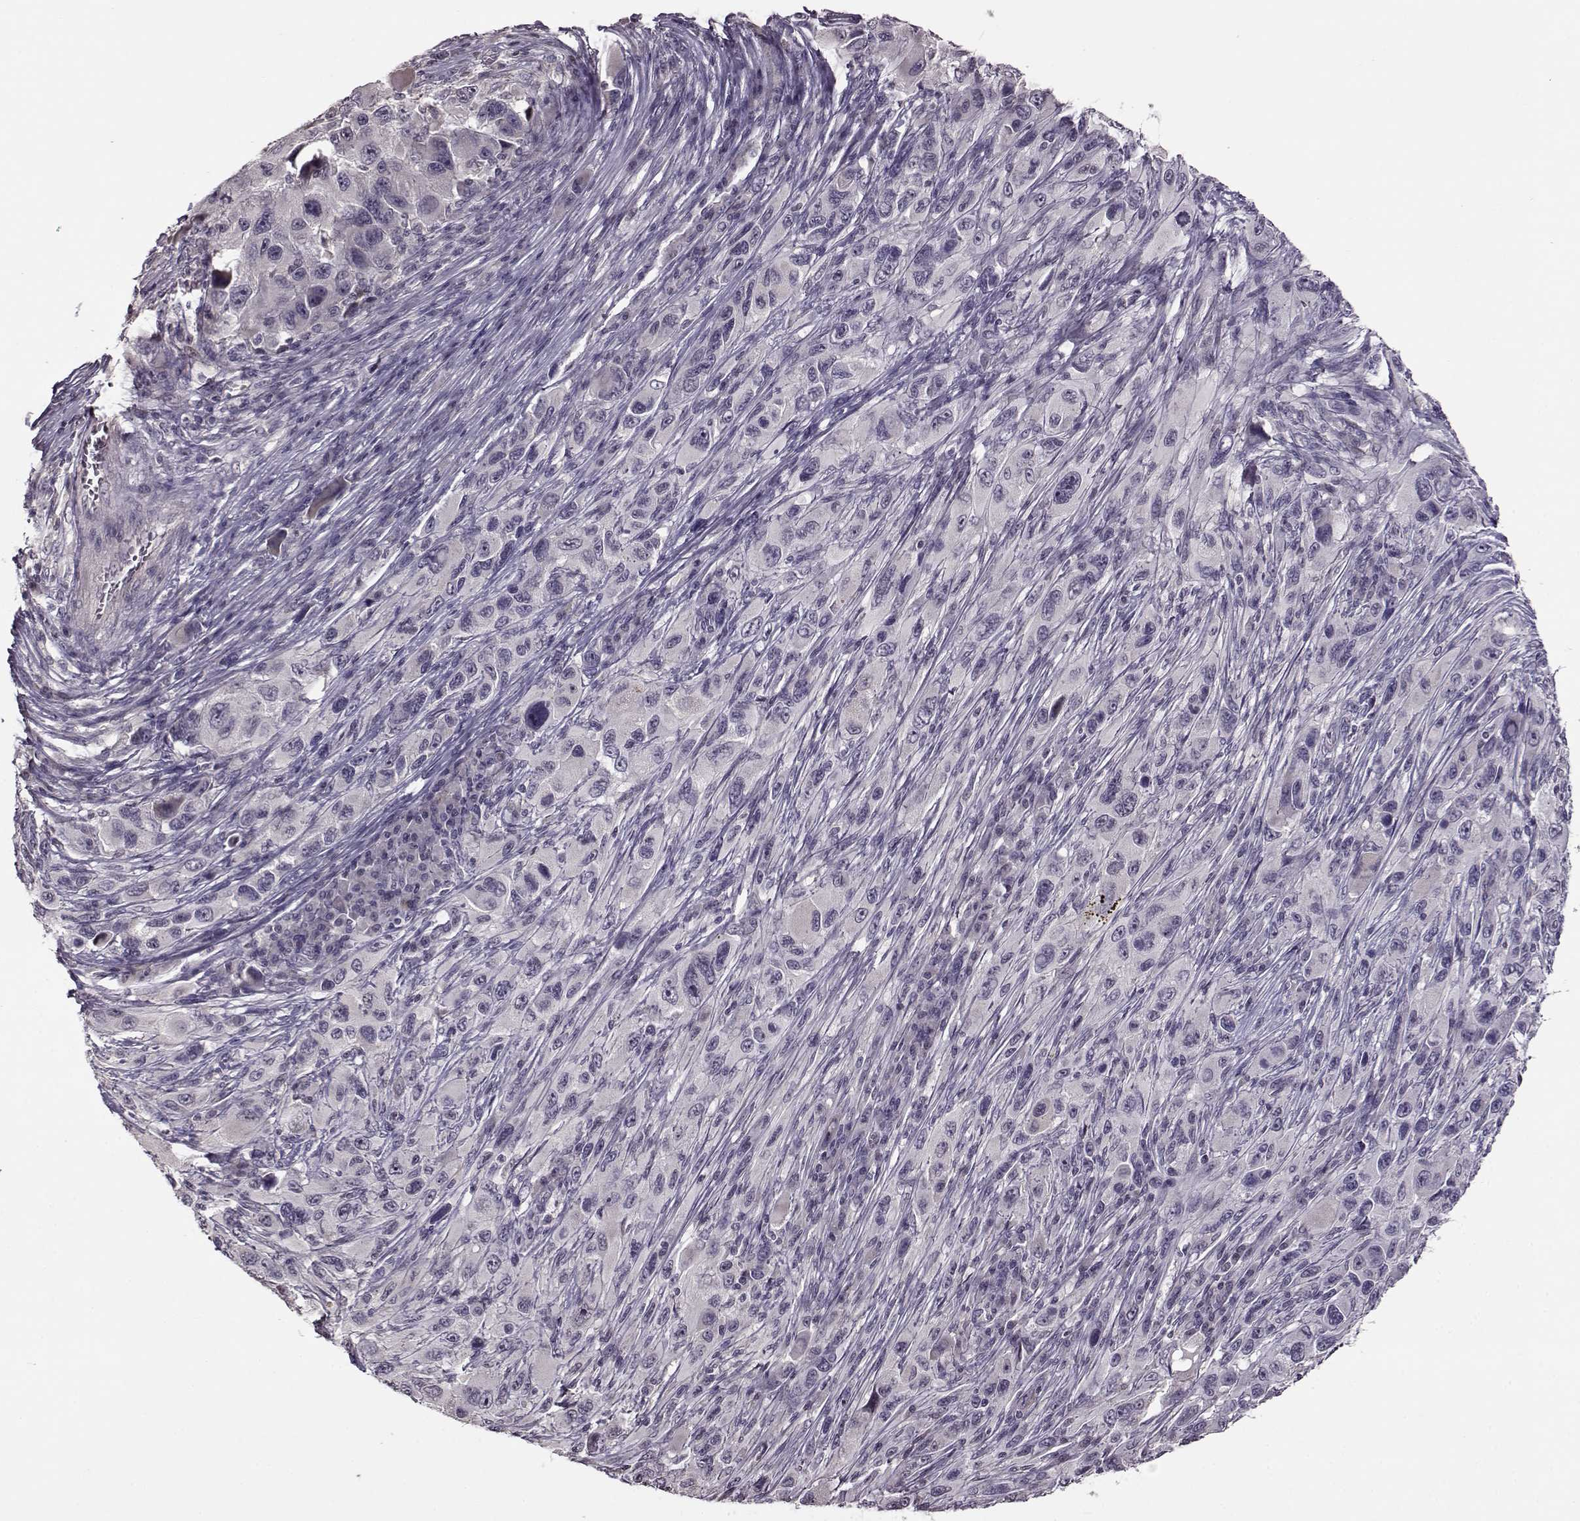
{"staining": {"intensity": "negative", "quantity": "none", "location": "none"}, "tissue": "melanoma", "cell_type": "Tumor cells", "image_type": "cancer", "snomed": [{"axis": "morphology", "description": "Malignant melanoma, NOS"}, {"axis": "topography", "description": "Skin"}], "caption": "High power microscopy histopathology image of an IHC photomicrograph of malignant melanoma, revealing no significant positivity in tumor cells.", "gene": "FSHB", "patient": {"sex": "male", "age": 53}}